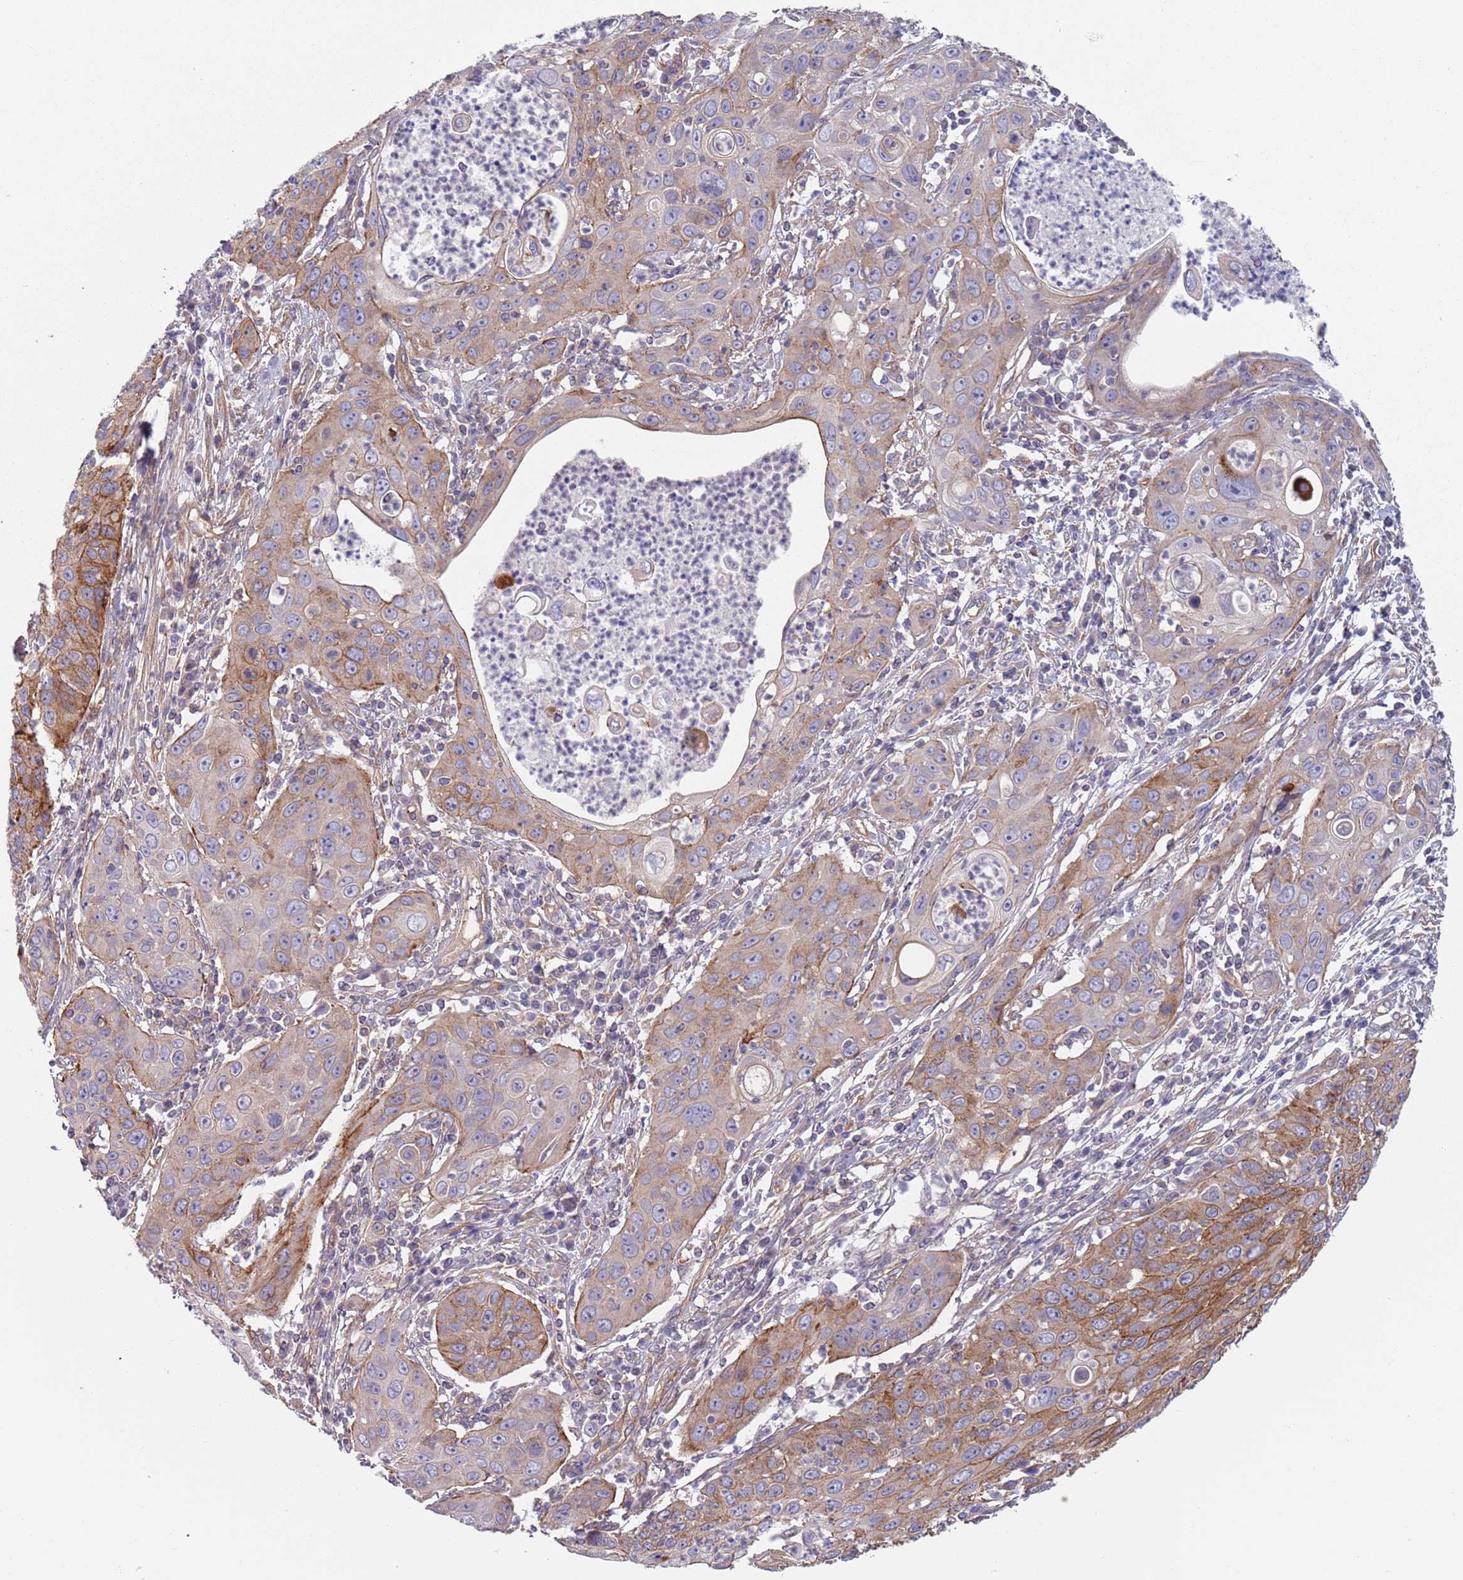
{"staining": {"intensity": "strong", "quantity": "25%-75%", "location": "cytoplasmic/membranous"}, "tissue": "cervical cancer", "cell_type": "Tumor cells", "image_type": "cancer", "snomed": [{"axis": "morphology", "description": "Squamous cell carcinoma, NOS"}, {"axis": "topography", "description": "Cervix"}], "caption": "Cervical cancer was stained to show a protein in brown. There is high levels of strong cytoplasmic/membranous expression in about 25%-75% of tumor cells.", "gene": "APPL2", "patient": {"sex": "female", "age": 36}}